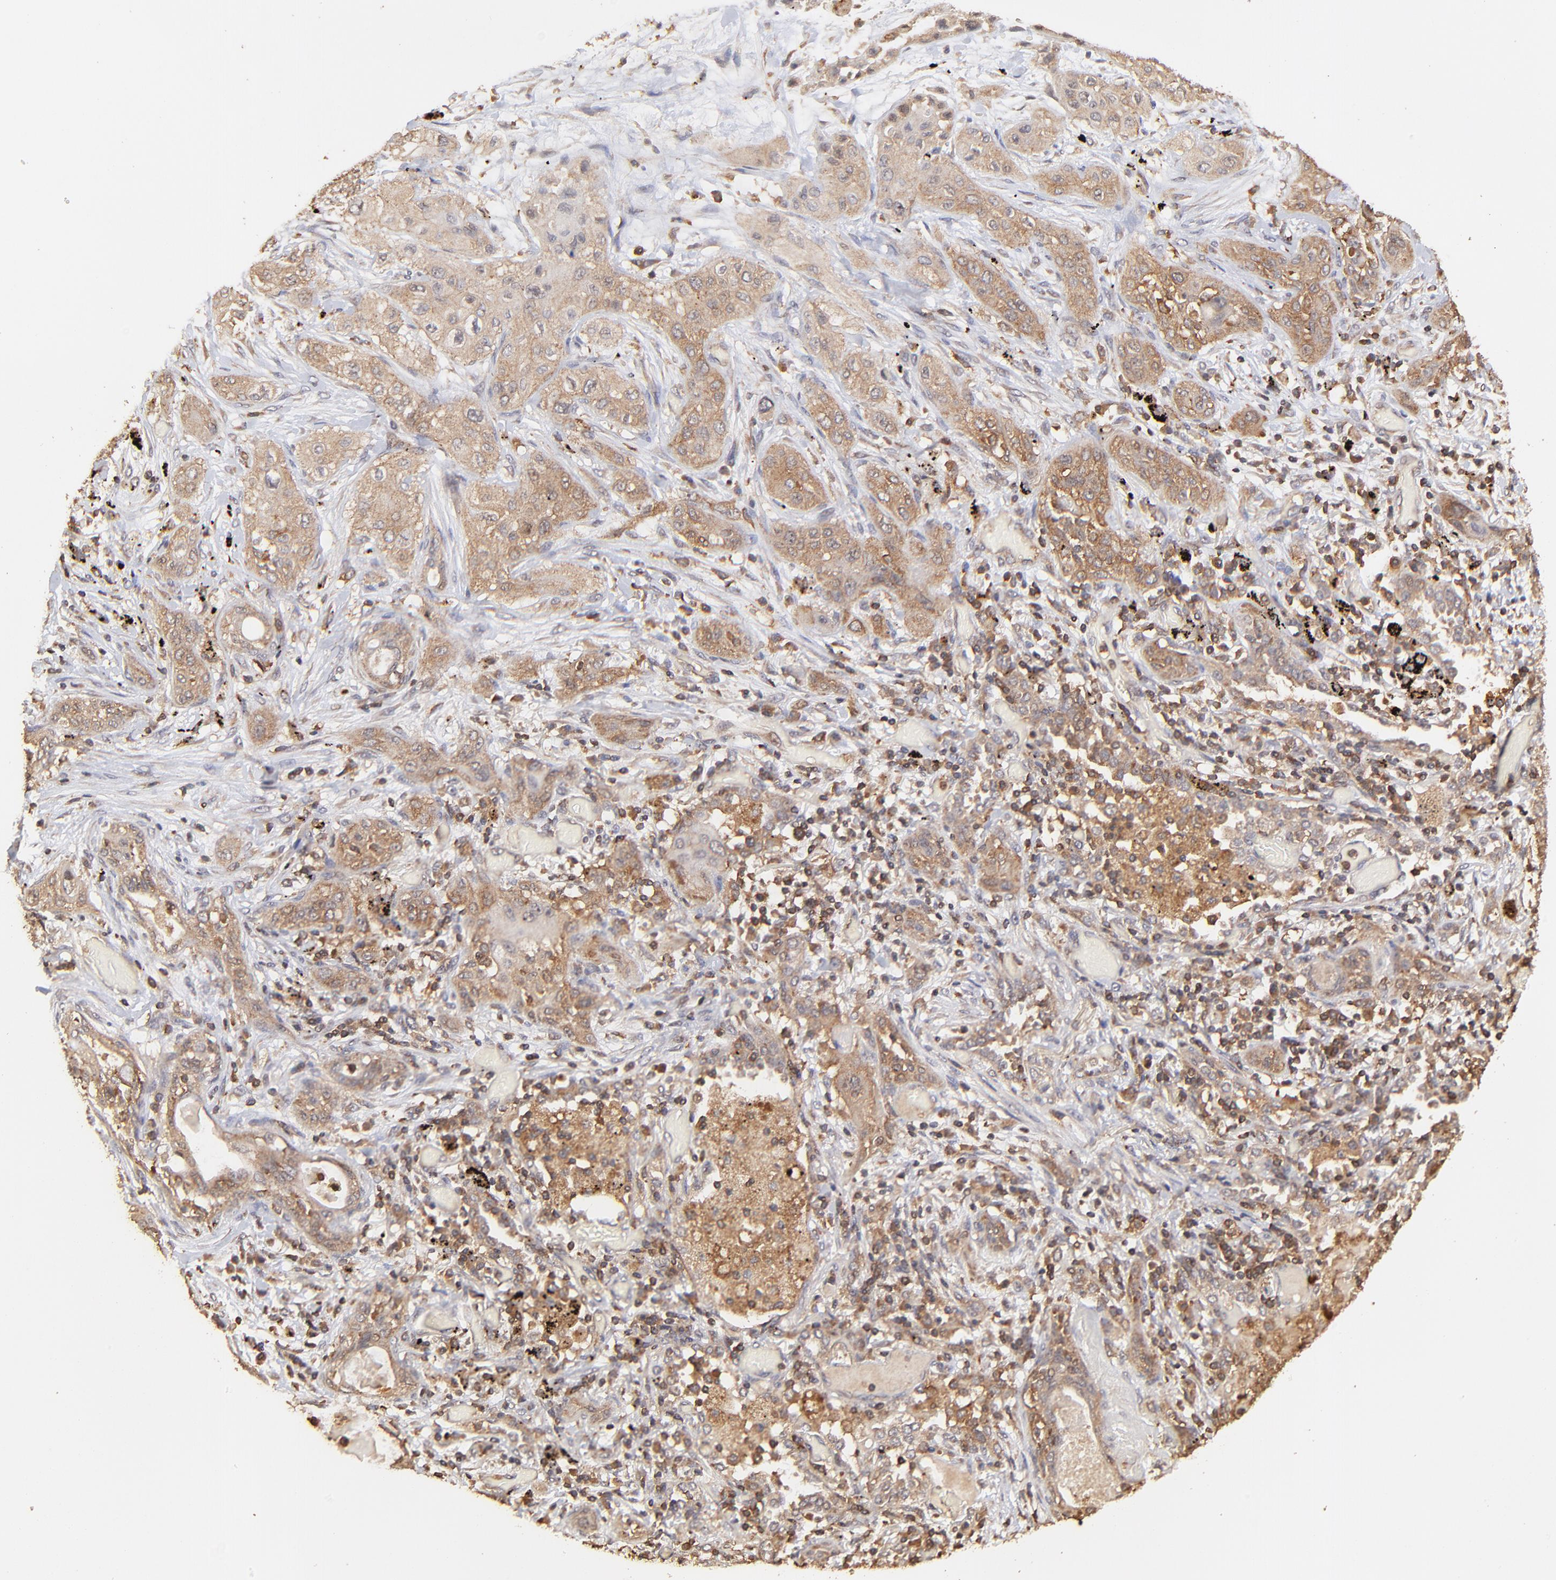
{"staining": {"intensity": "moderate", "quantity": ">75%", "location": "cytoplasmic/membranous"}, "tissue": "lung cancer", "cell_type": "Tumor cells", "image_type": "cancer", "snomed": [{"axis": "morphology", "description": "Squamous cell carcinoma, NOS"}, {"axis": "topography", "description": "Lung"}], "caption": "An image showing moderate cytoplasmic/membranous expression in approximately >75% of tumor cells in lung cancer (squamous cell carcinoma), as visualized by brown immunohistochemical staining.", "gene": "STON2", "patient": {"sex": "female", "age": 47}}